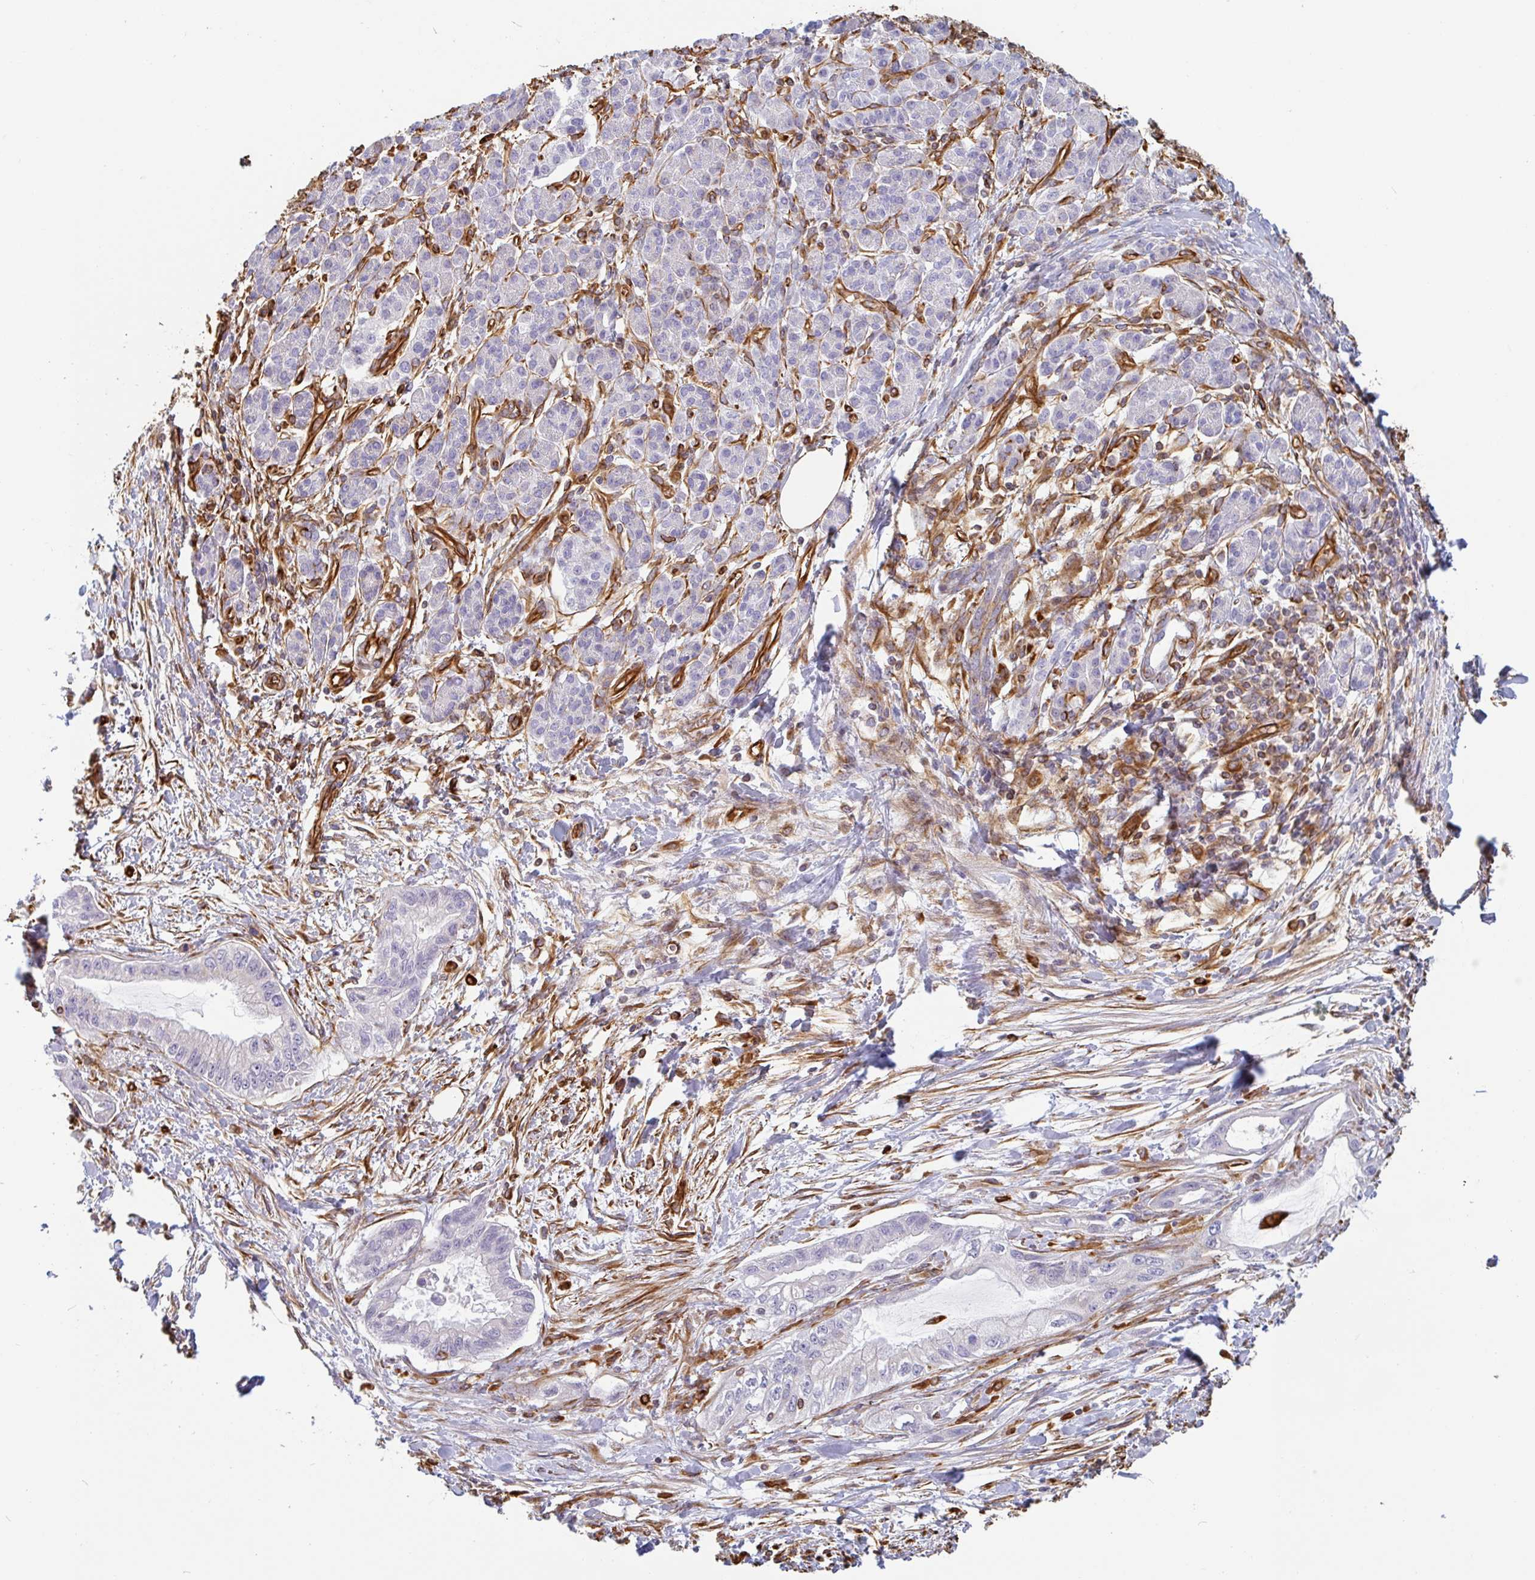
{"staining": {"intensity": "negative", "quantity": "none", "location": "none"}, "tissue": "pancreatic cancer", "cell_type": "Tumor cells", "image_type": "cancer", "snomed": [{"axis": "morphology", "description": "Adenocarcinoma, NOS"}, {"axis": "topography", "description": "Pancreas"}], "caption": "Pancreatic cancer (adenocarcinoma) was stained to show a protein in brown. There is no significant expression in tumor cells.", "gene": "PPFIA1", "patient": {"sex": "male", "age": 48}}